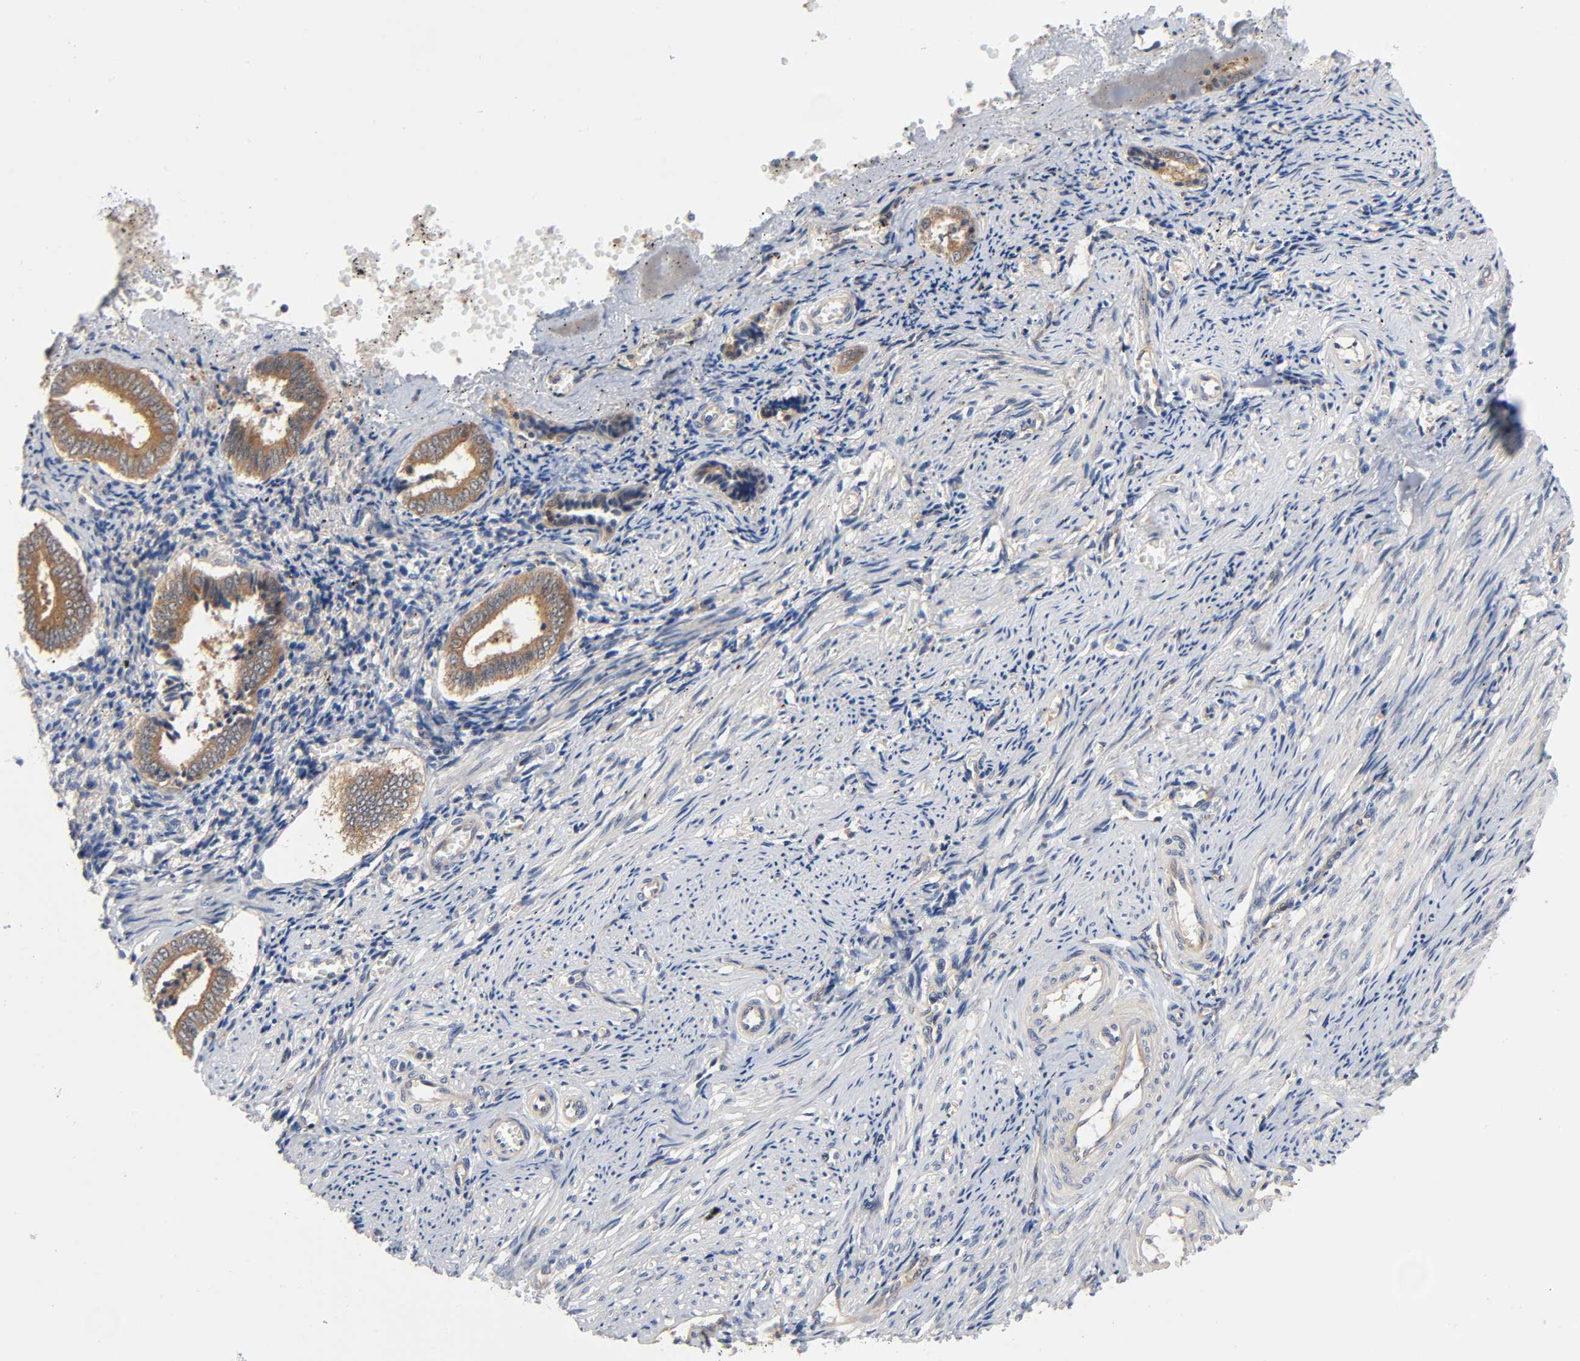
{"staining": {"intensity": "moderate", "quantity": "25%-75%", "location": "cytoplasmic/membranous"}, "tissue": "endometrium", "cell_type": "Cells in endometrial stroma", "image_type": "normal", "snomed": [{"axis": "morphology", "description": "Normal tissue, NOS"}, {"axis": "topography", "description": "Endometrium"}], "caption": "About 25%-75% of cells in endometrial stroma in benign endometrium demonstrate moderate cytoplasmic/membranous protein positivity as visualized by brown immunohistochemical staining.", "gene": "PRKAB1", "patient": {"sex": "female", "age": 42}}